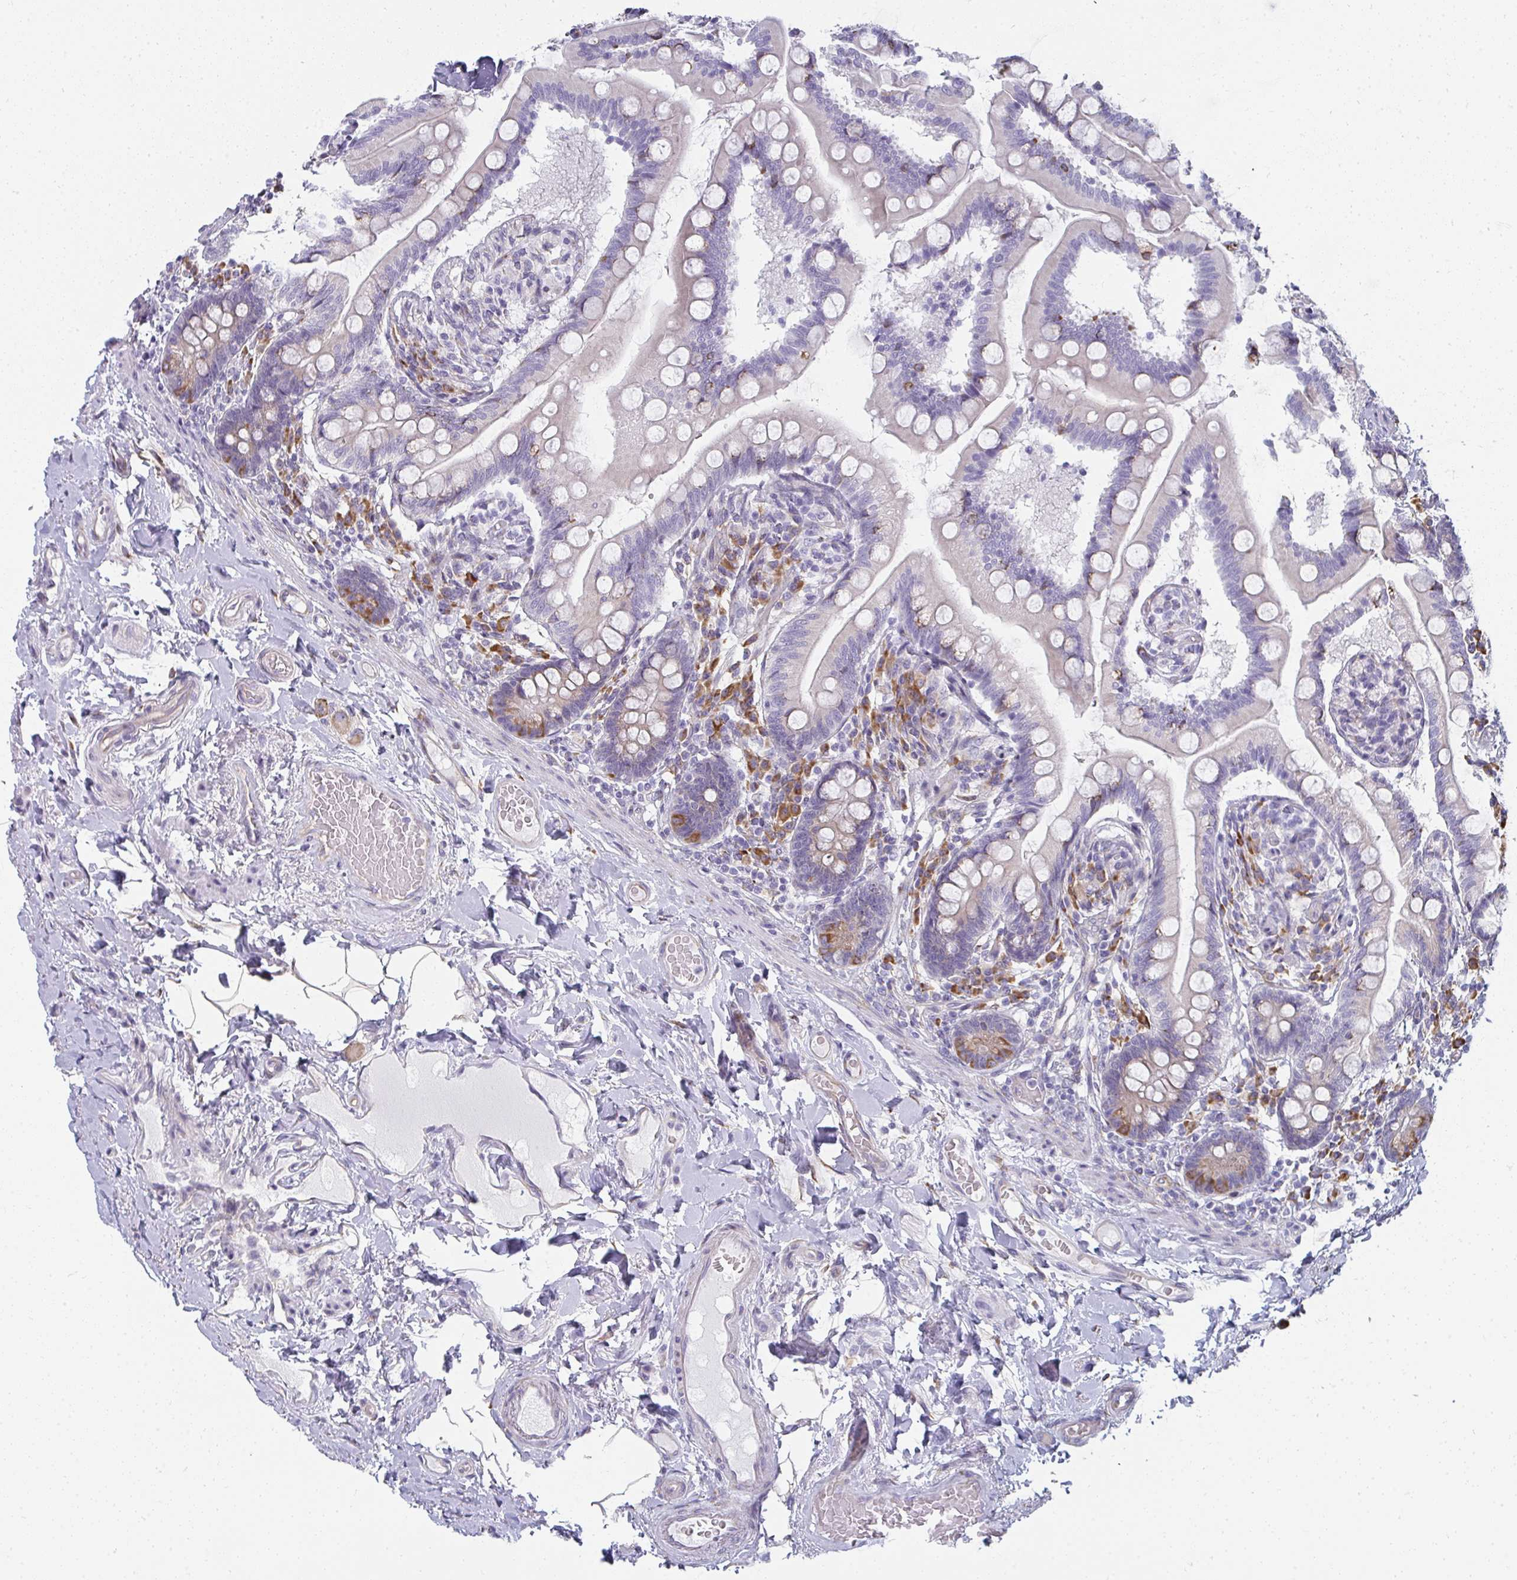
{"staining": {"intensity": "moderate", "quantity": "<25%", "location": "cytoplasmic/membranous"}, "tissue": "small intestine", "cell_type": "Glandular cells", "image_type": "normal", "snomed": [{"axis": "morphology", "description": "Normal tissue, NOS"}, {"axis": "topography", "description": "Small intestine"}], "caption": "A histopathology image showing moderate cytoplasmic/membranous staining in approximately <25% of glandular cells in normal small intestine, as visualized by brown immunohistochemical staining.", "gene": "SHROOM1", "patient": {"sex": "female", "age": 64}}